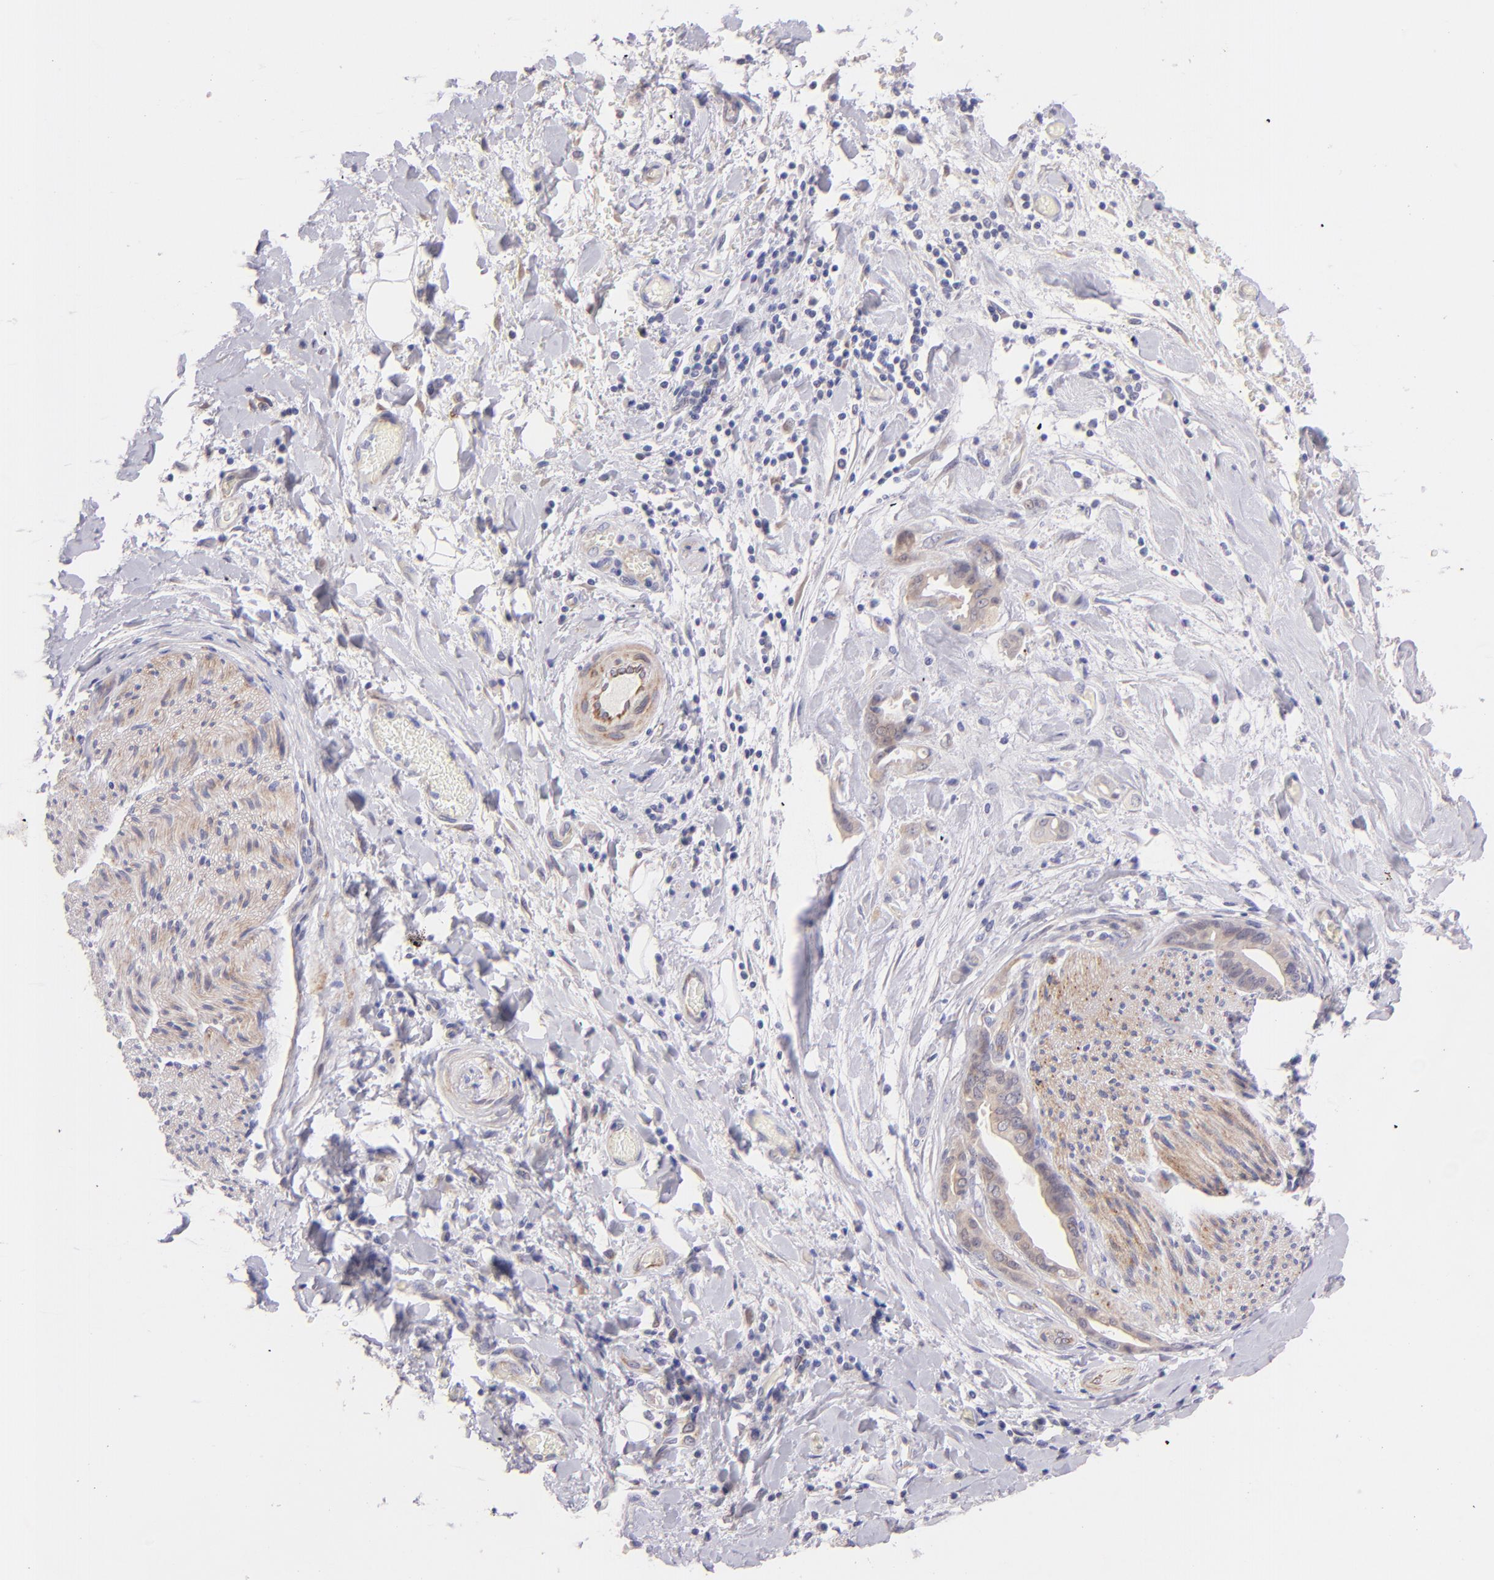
{"staining": {"intensity": "weak", "quantity": ">75%", "location": "cytoplasmic/membranous"}, "tissue": "liver cancer", "cell_type": "Tumor cells", "image_type": "cancer", "snomed": [{"axis": "morphology", "description": "Cholangiocarcinoma"}, {"axis": "topography", "description": "Liver"}], "caption": "Tumor cells exhibit weak cytoplasmic/membranous expression in about >75% of cells in liver cancer (cholangiocarcinoma).", "gene": "SH2D4A", "patient": {"sex": "male", "age": 58}}